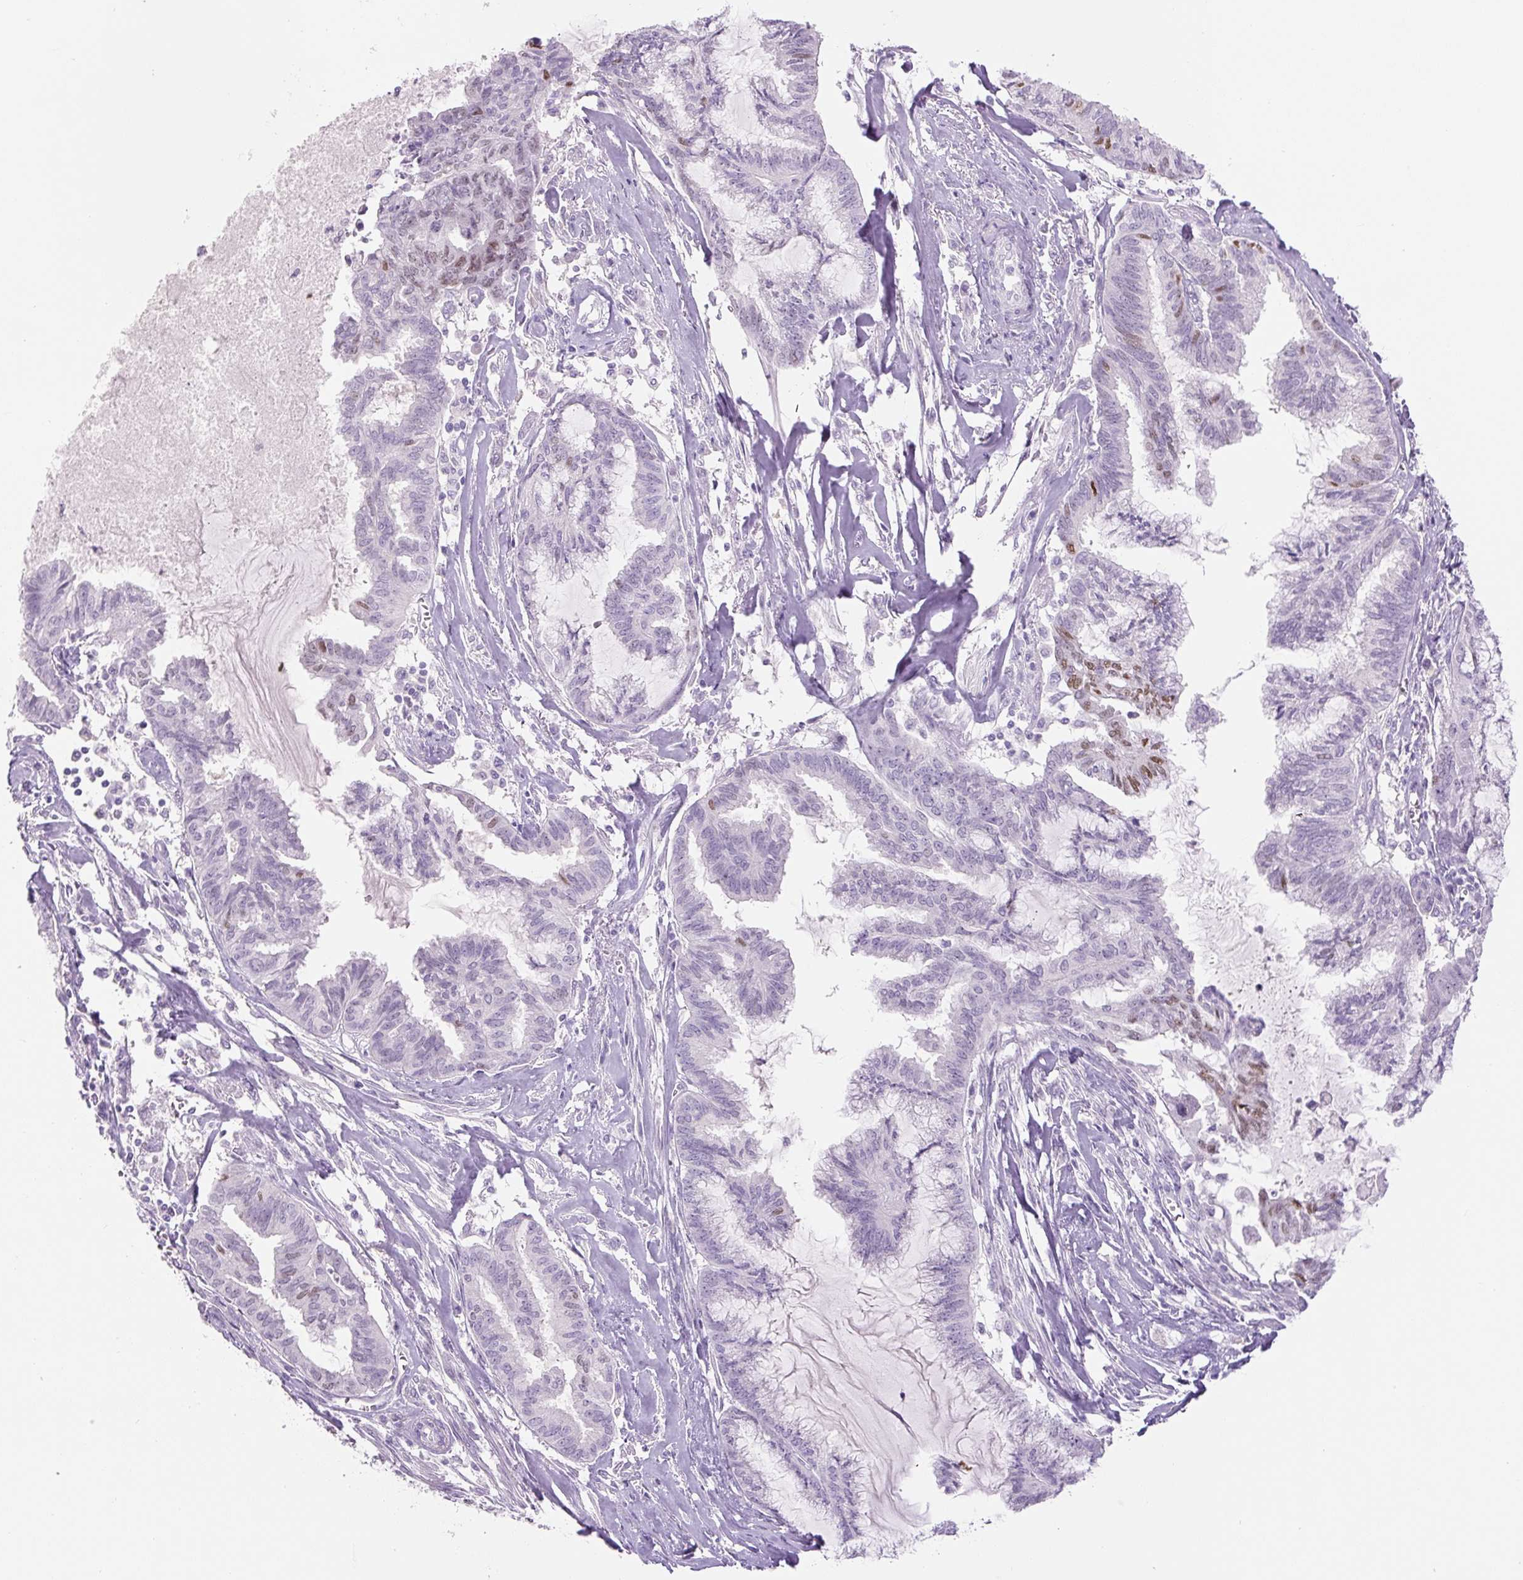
{"staining": {"intensity": "moderate", "quantity": "<25%", "location": "nuclear"}, "tissue": "endometrial cancer", "cell_type": "Tumor cells", "image_type": "cancer", "snomed": [{"axis": "morphology", "description": "Adenocarcinoma, NOS"}, {"axis": "topography", "description": "Endometrium"}], "caption": "Endometrial cancer (adenocarcinoma) was stained to show a protein in brown. There is low levels of moderate nuclear staining in about <25% of tumor cells.", "gene": "SIX1", "patient": {"sex": "female", "age": 86}}